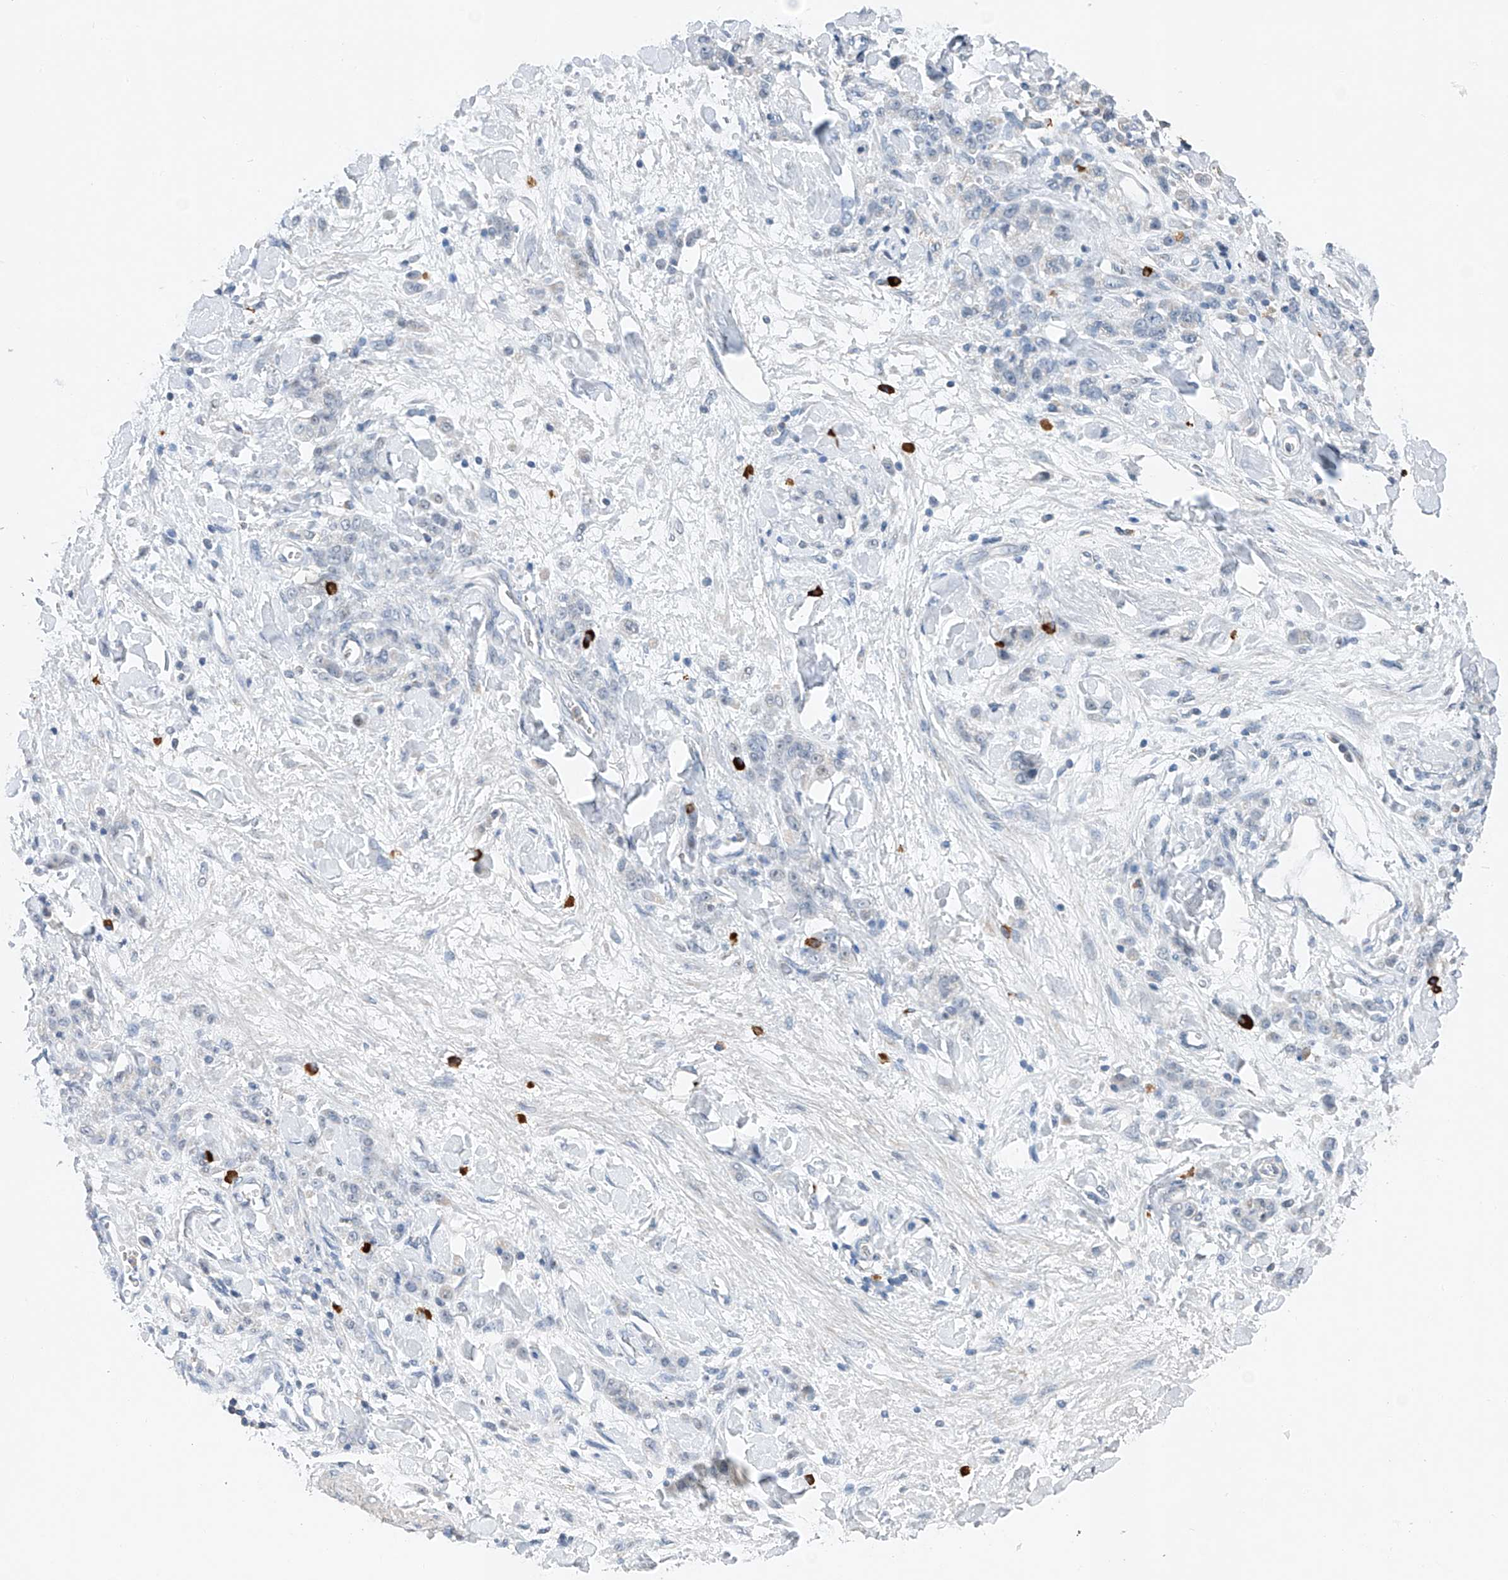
{"staining": {"intensity": "negative", "quantity": "none", "location": "none"}, "tissue": "stomach cancer", "cell_type": "Tumor cells", "image_type": "cancer", "snomed": [{"axis": "morphology", "description": "Normal tissue, NOS"}, {"axis": "morphology", "description": "Adenocarcinoma, NOS"}, {"axis": "topography", "description": "Stomach"}], "caption": "Human stomach cancer stained for a protein using immunohistochemistry (IHC) shows no positivity in tumor cells.", "gene": "KLF15", "patient": {"sex": "male", "age": 82}}